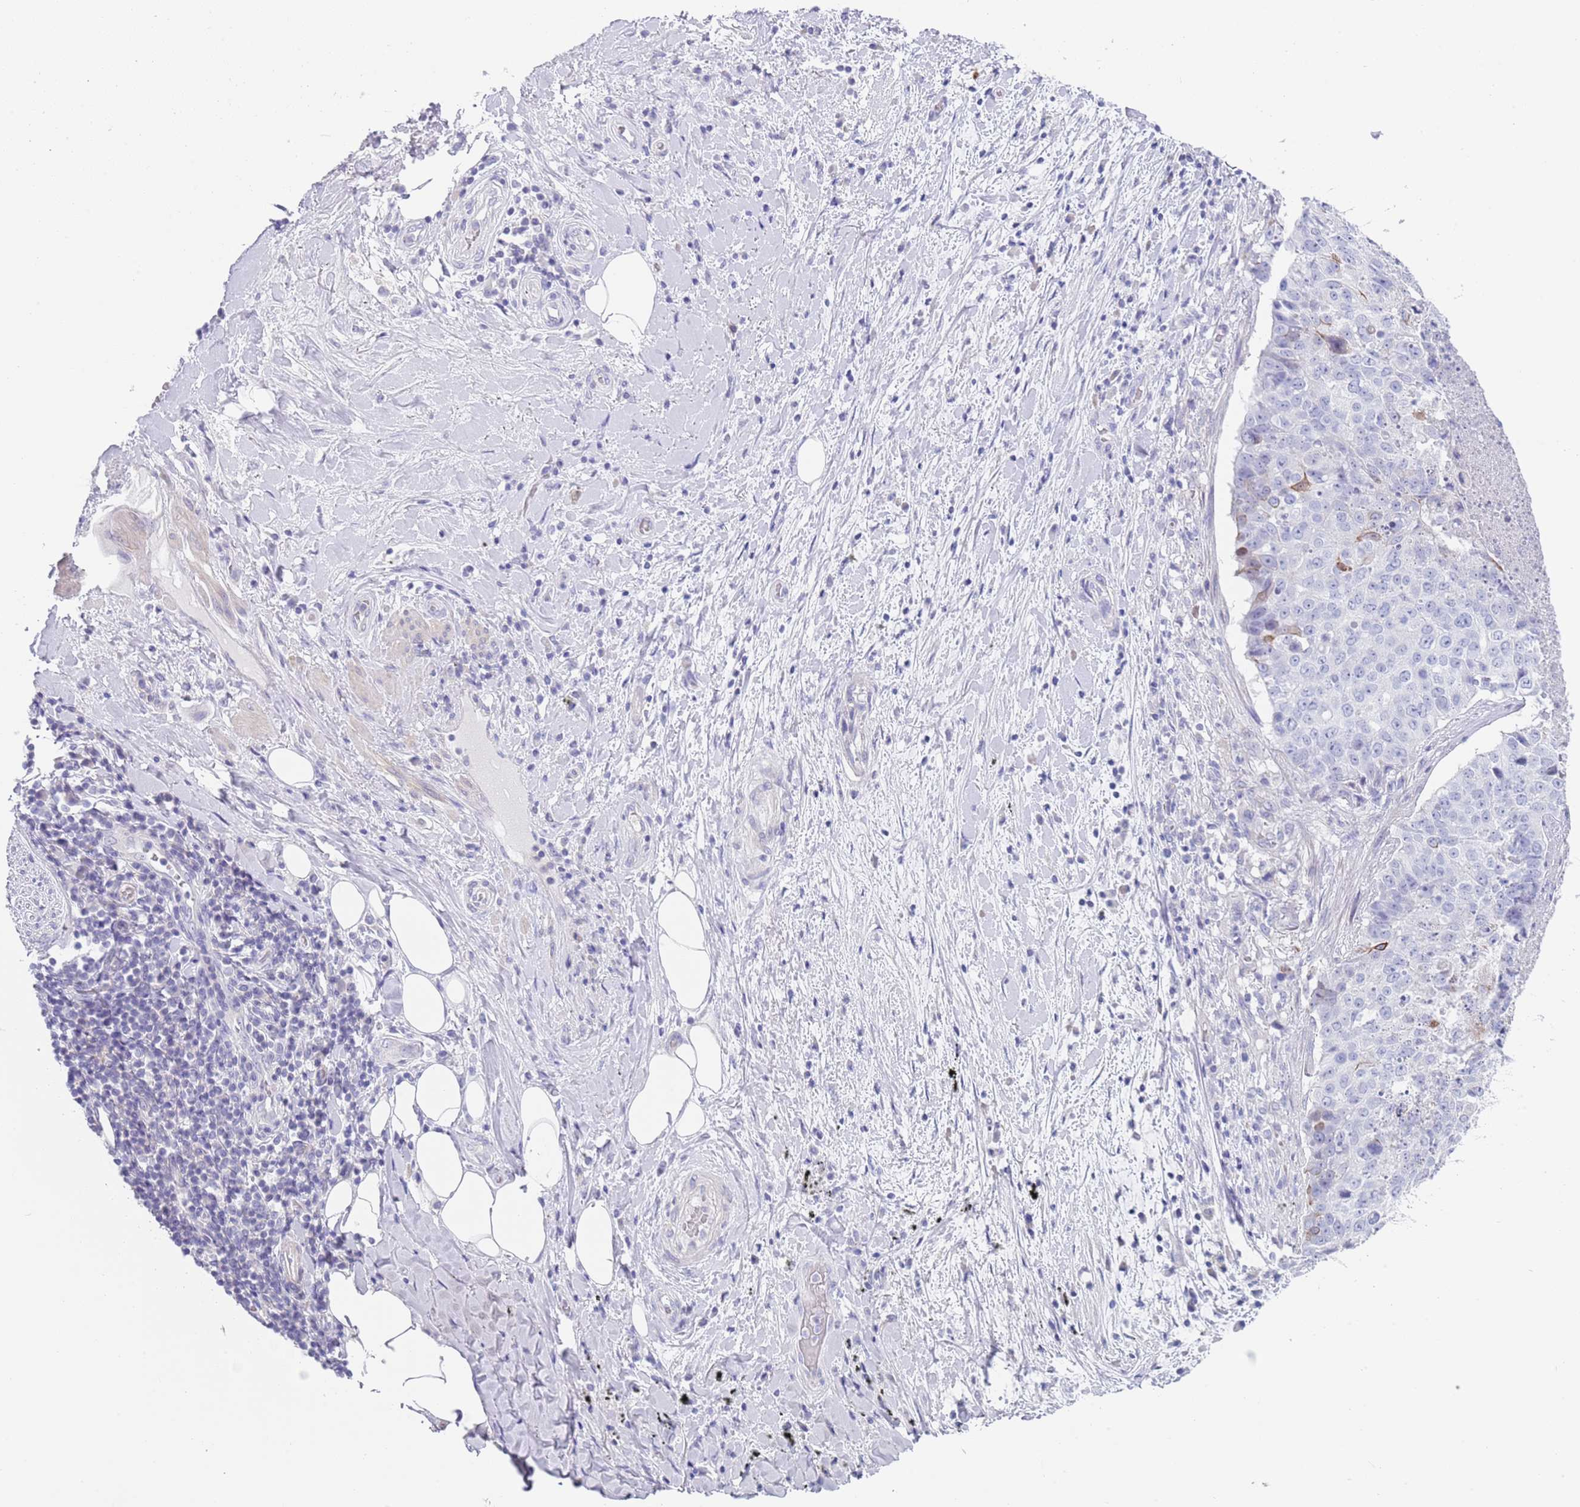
{"staining": {"intensity": "negative", "quantity": "none", "location": "none"}, "tissue": "adipose tissue", "cell_type": "Adipocytes", "image_type": "normal", "snomed": [{"axis": "morphology", "description": "Normal tissue, NOS"}, {"axis": "morphology", "description": "Squamous cell carcinoma, NOS"}, {"axis": "topography", "description": "Bronchus"}, {"axis": "topography", "description": "Lung"}], "caption": "Adipose tissue was stained to show a protein in brown. There is no significant positivity in adipocytes. (DAB (3,3'-diaminobenzidine) immunohistochemistry visualized using brightfield microscopy, high magnification).", "gene": "CPXM2", "patient": {"sex": "male", "age": 64}}